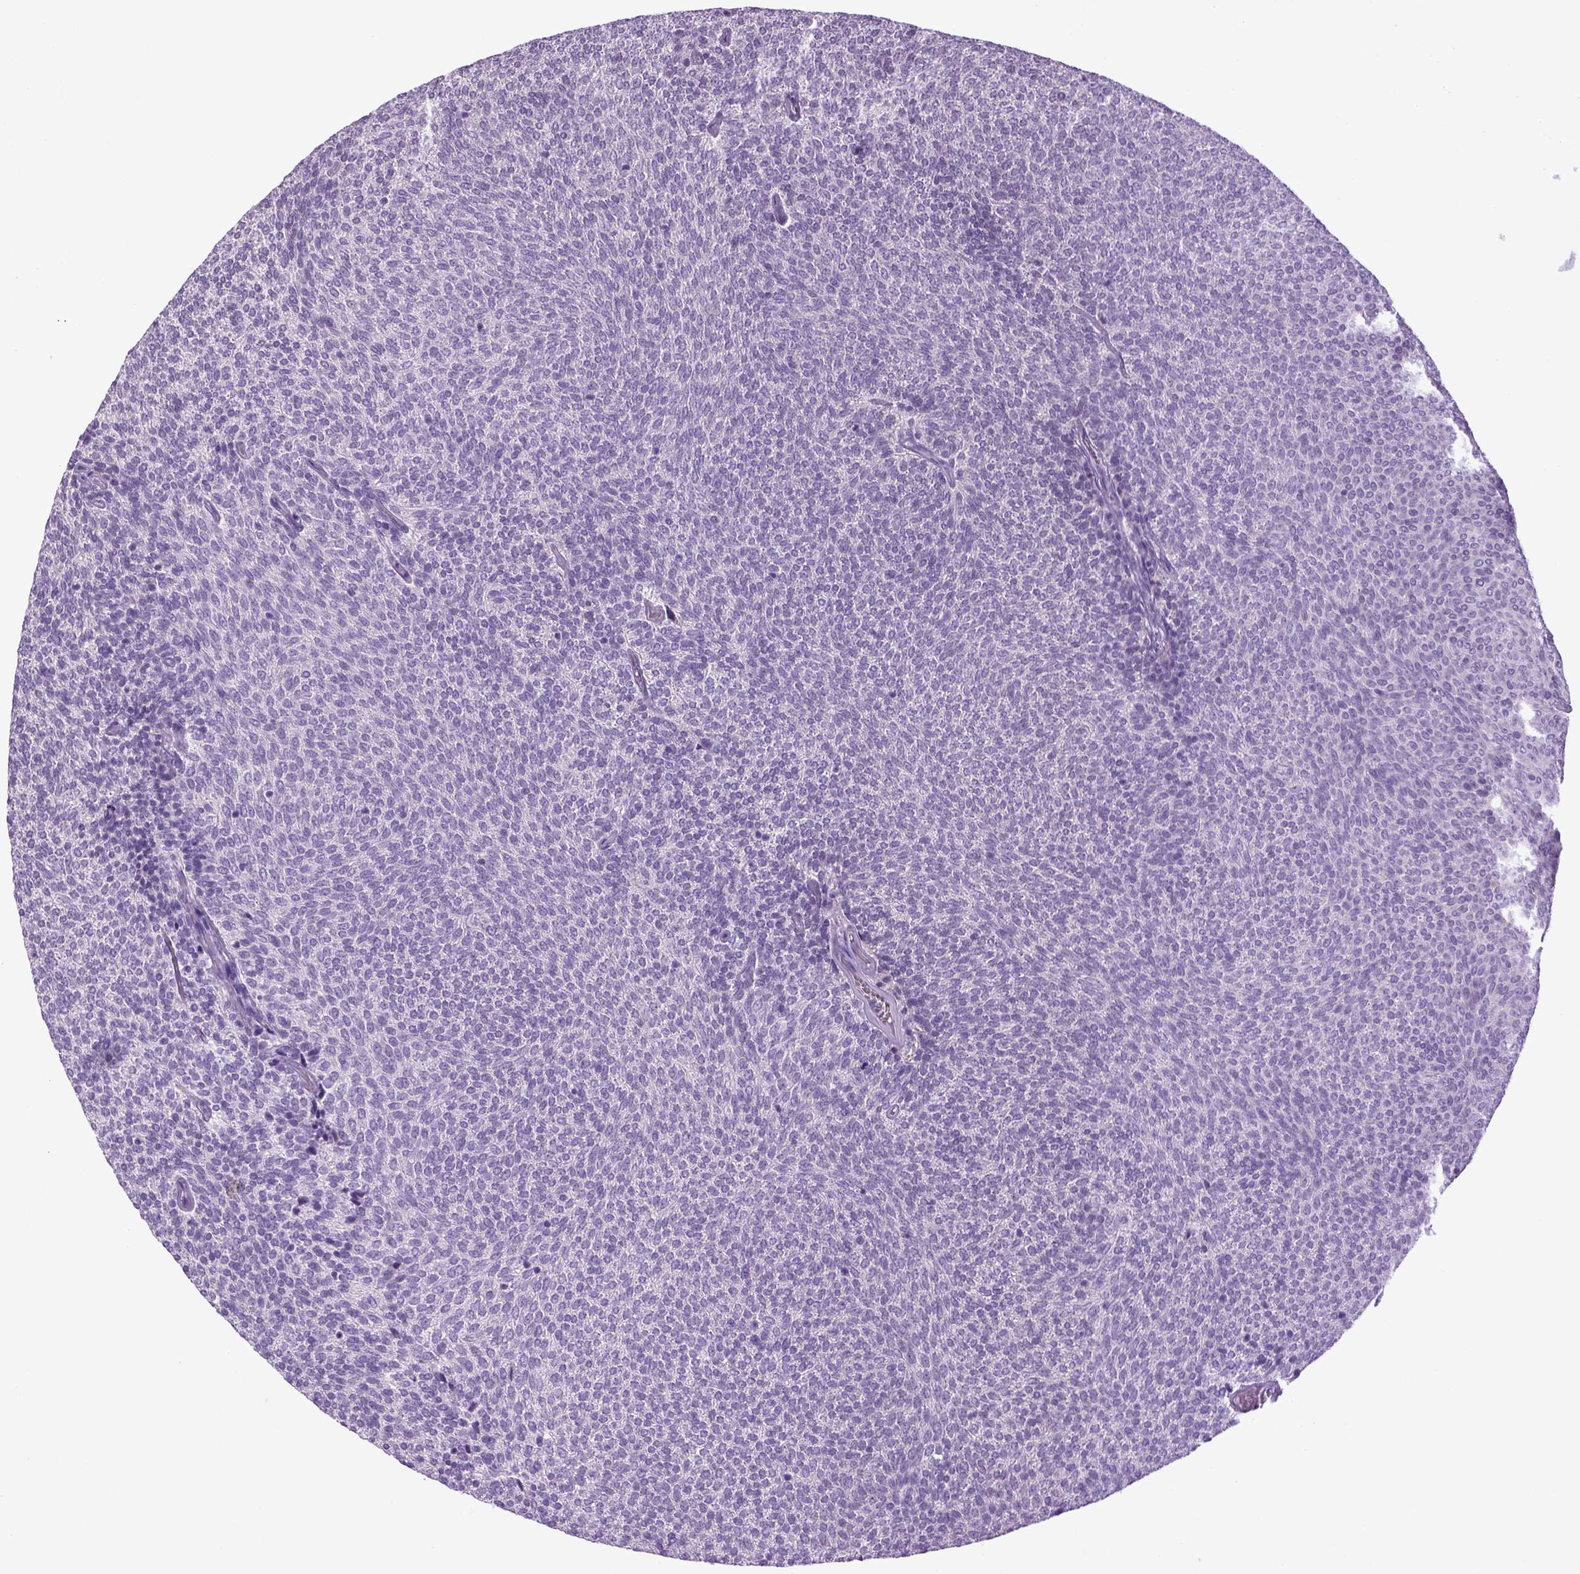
{"staining": {"intensity": "negative", "quantity": "none", "location": "none"}, "tissue": "urothelial cancer", "cell_type": "Tumor cells", "image_type": "cancer", "snomed": [{"axis": "morphology", "description": "Urothelial carcinoma, Low grade"}, {"axis": "topography", "description": "Urinary bladder"}], "caption": "The histopathology image displays no significant expression in tumor cells of urothelial cancer.", "gene": "HMCN2", "patient": {"sex": "male", "age": 77}}